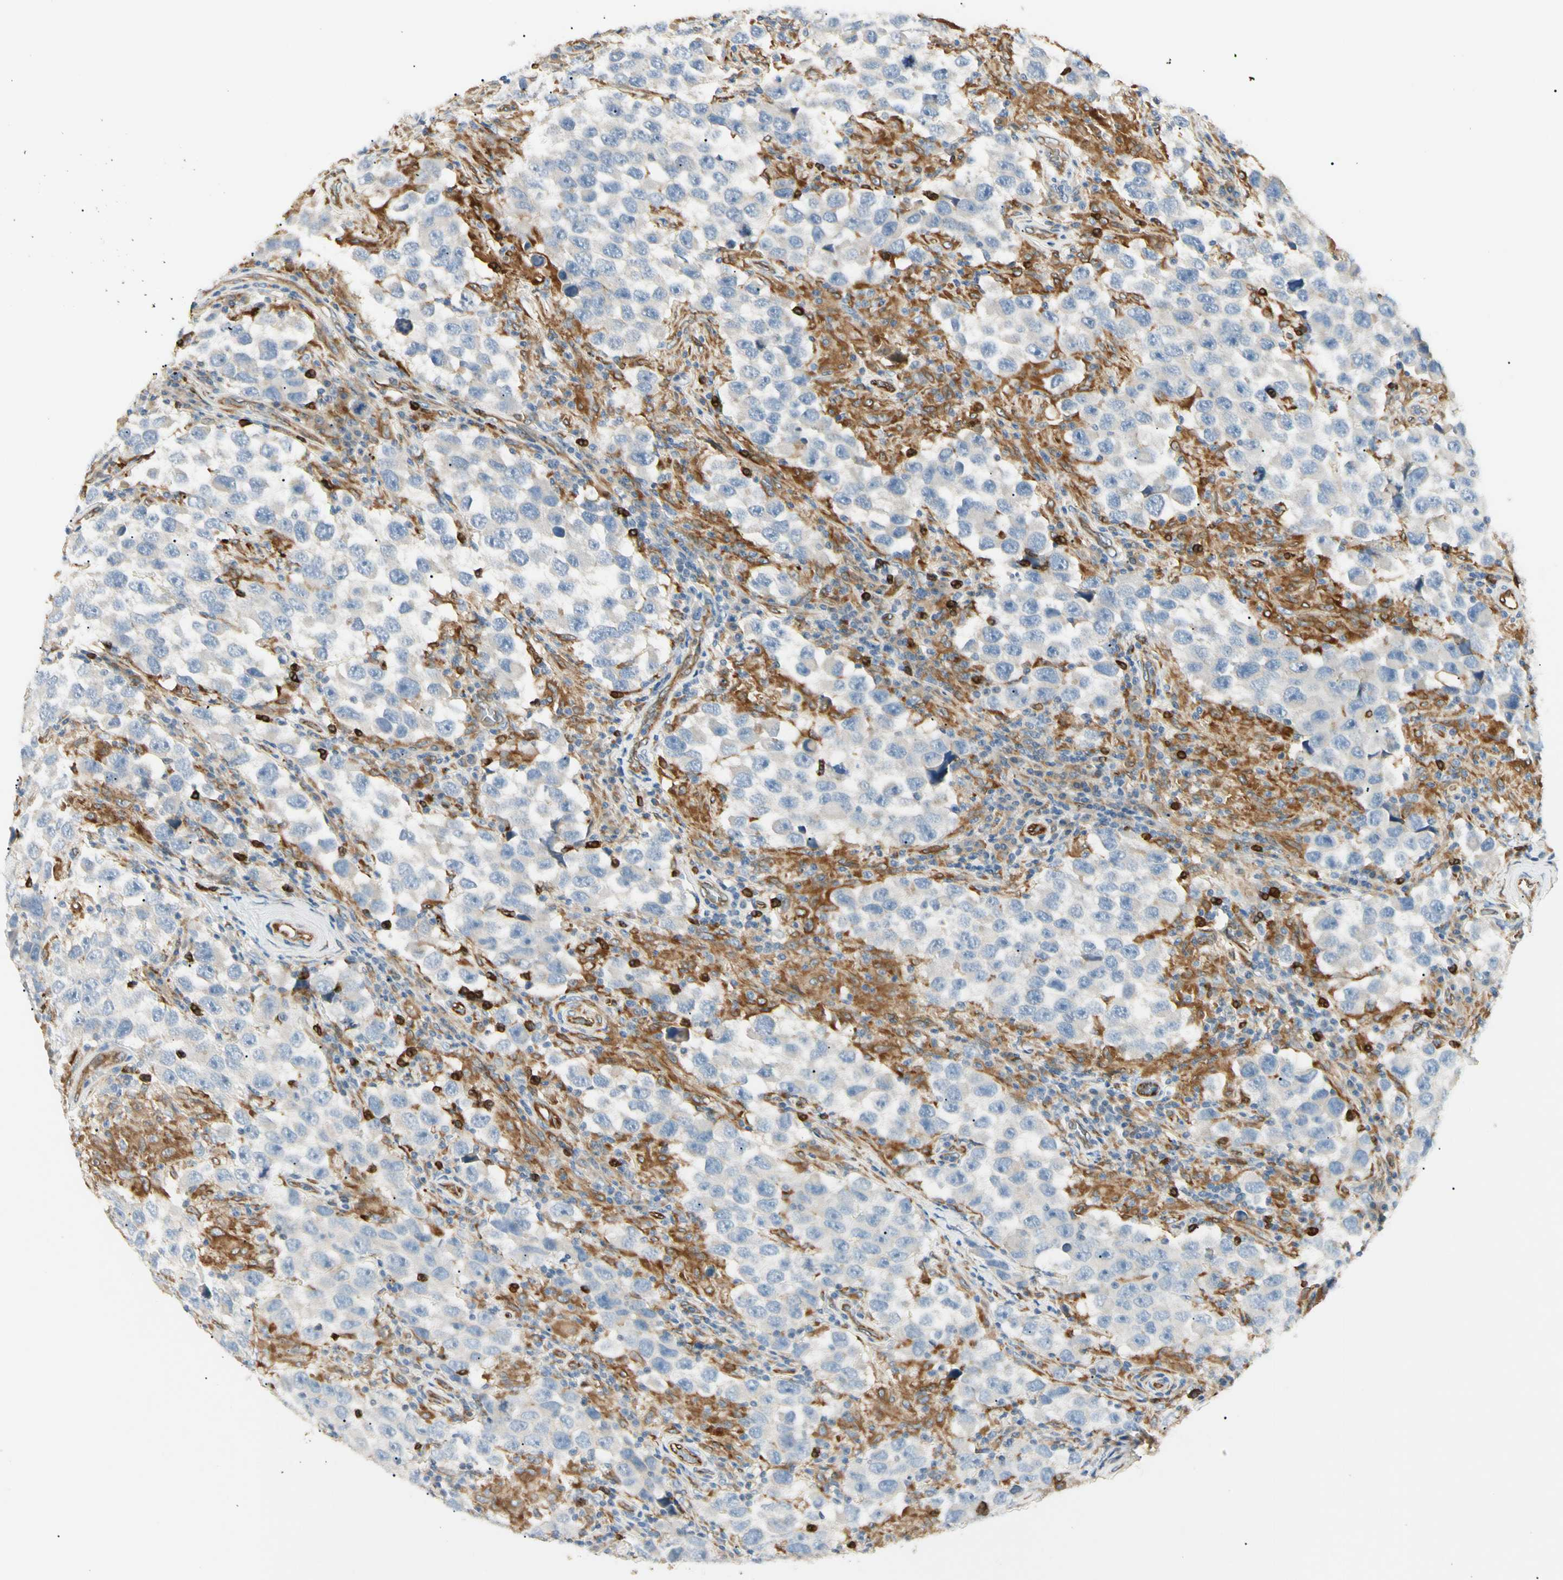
{"staining": {"intensity": "negative", "quantity": "none", "location": "none"}, "tissue": "testis cancer", "cell_type": "Tumor cells", "image_type": "cancer", "snomed": [{"axis": "morphology", "description": "Carcinoma, Embryonal, NOS"}, {"axis": "topography", "description": "Testis"}], "caption": "IHC histopathology image of human testis embryonal carcinoma stained for a protein (brown), which displays no staining in tumor cells.", "gene": "LPCAT2", "patient": {"sex": "male", "age": 21}}